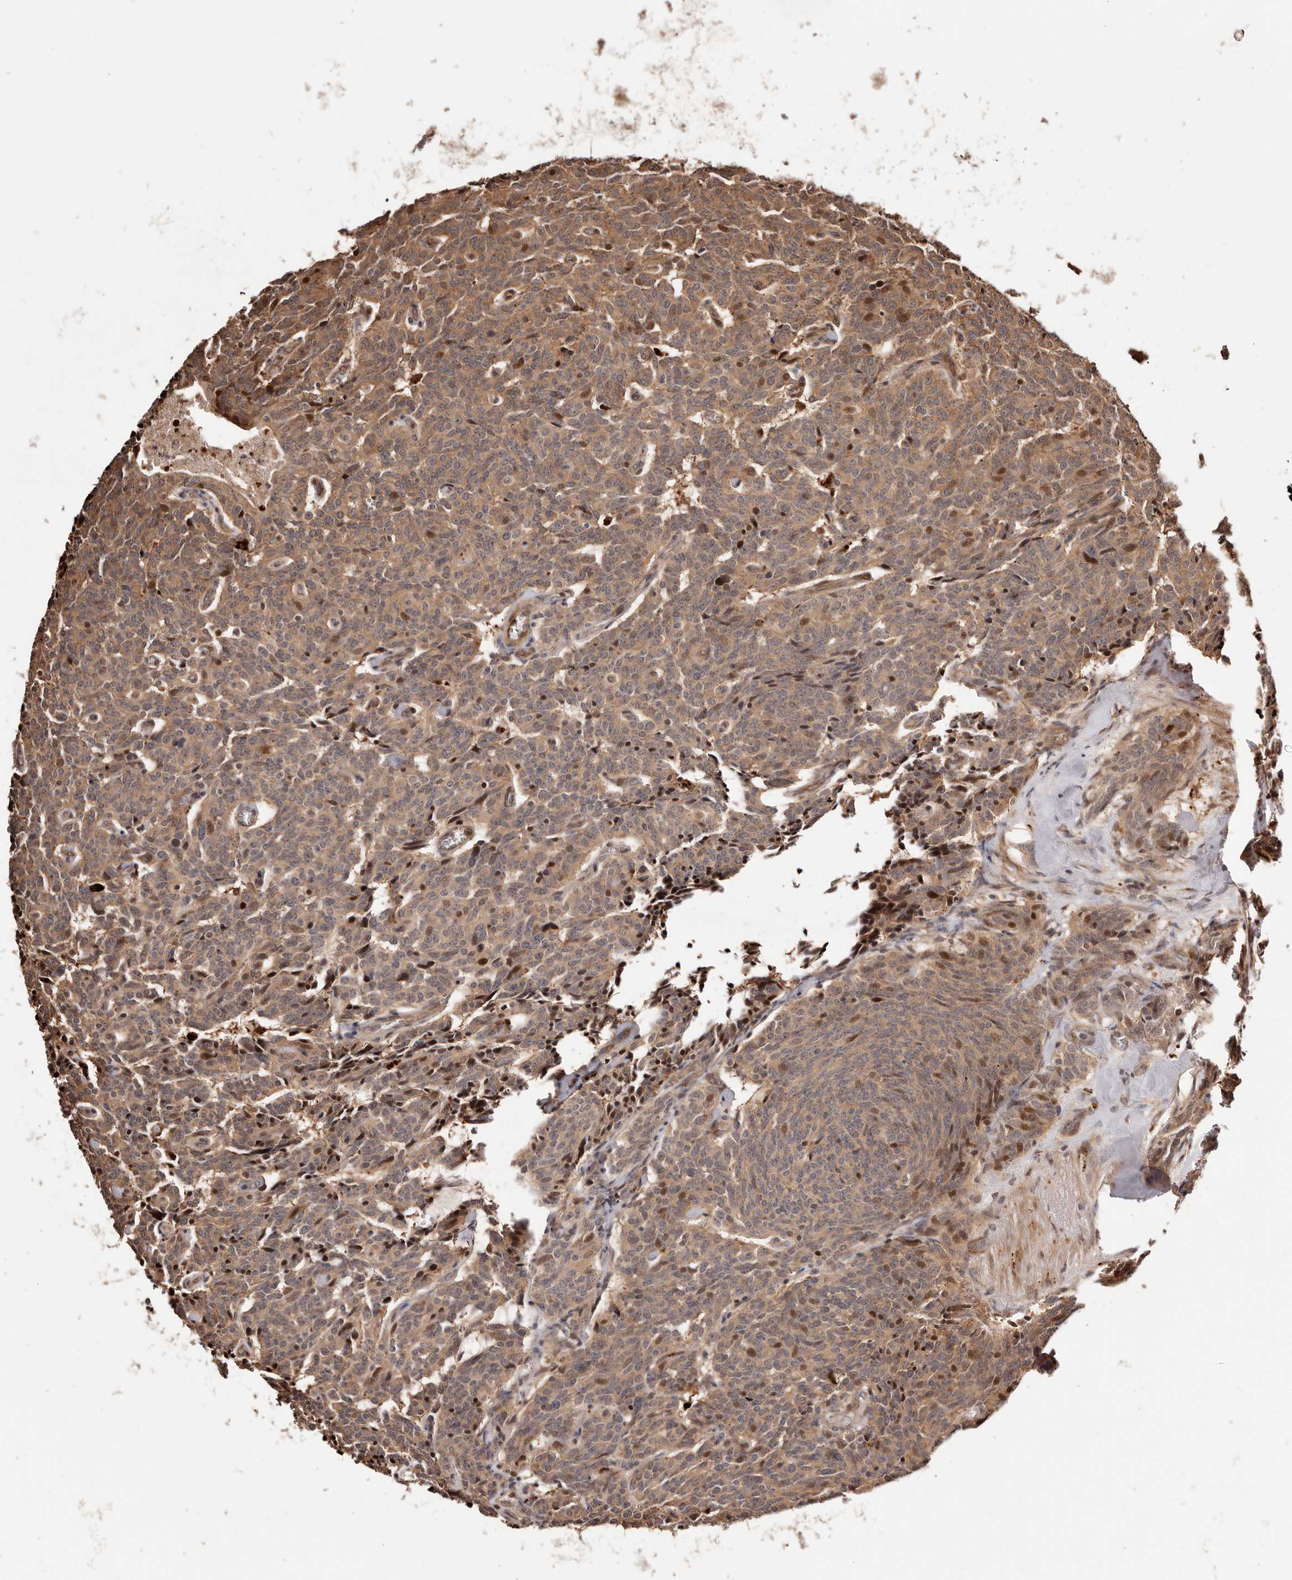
{"staining": {"intensity": "weak", "quantity": ">75%", "location": "cytoplasmic/membranous"}, "tissue": "carcinoid", "cell_type": "Tumor cells", "image_type": "cancer", "snomed": [{"axis": "morphology", "description": "Carcinoid, malignant, NOS"}, {"axis": "topography", "description": "Lung"}], "caption": "IHC (DAB) staining of human carcinoid exhibits weak cytoplasmic/membranous protein positivity in approximately >75% of tumor cells.", "gene": "PTPN22", "patient": {"sex": "female", "age": 46}}